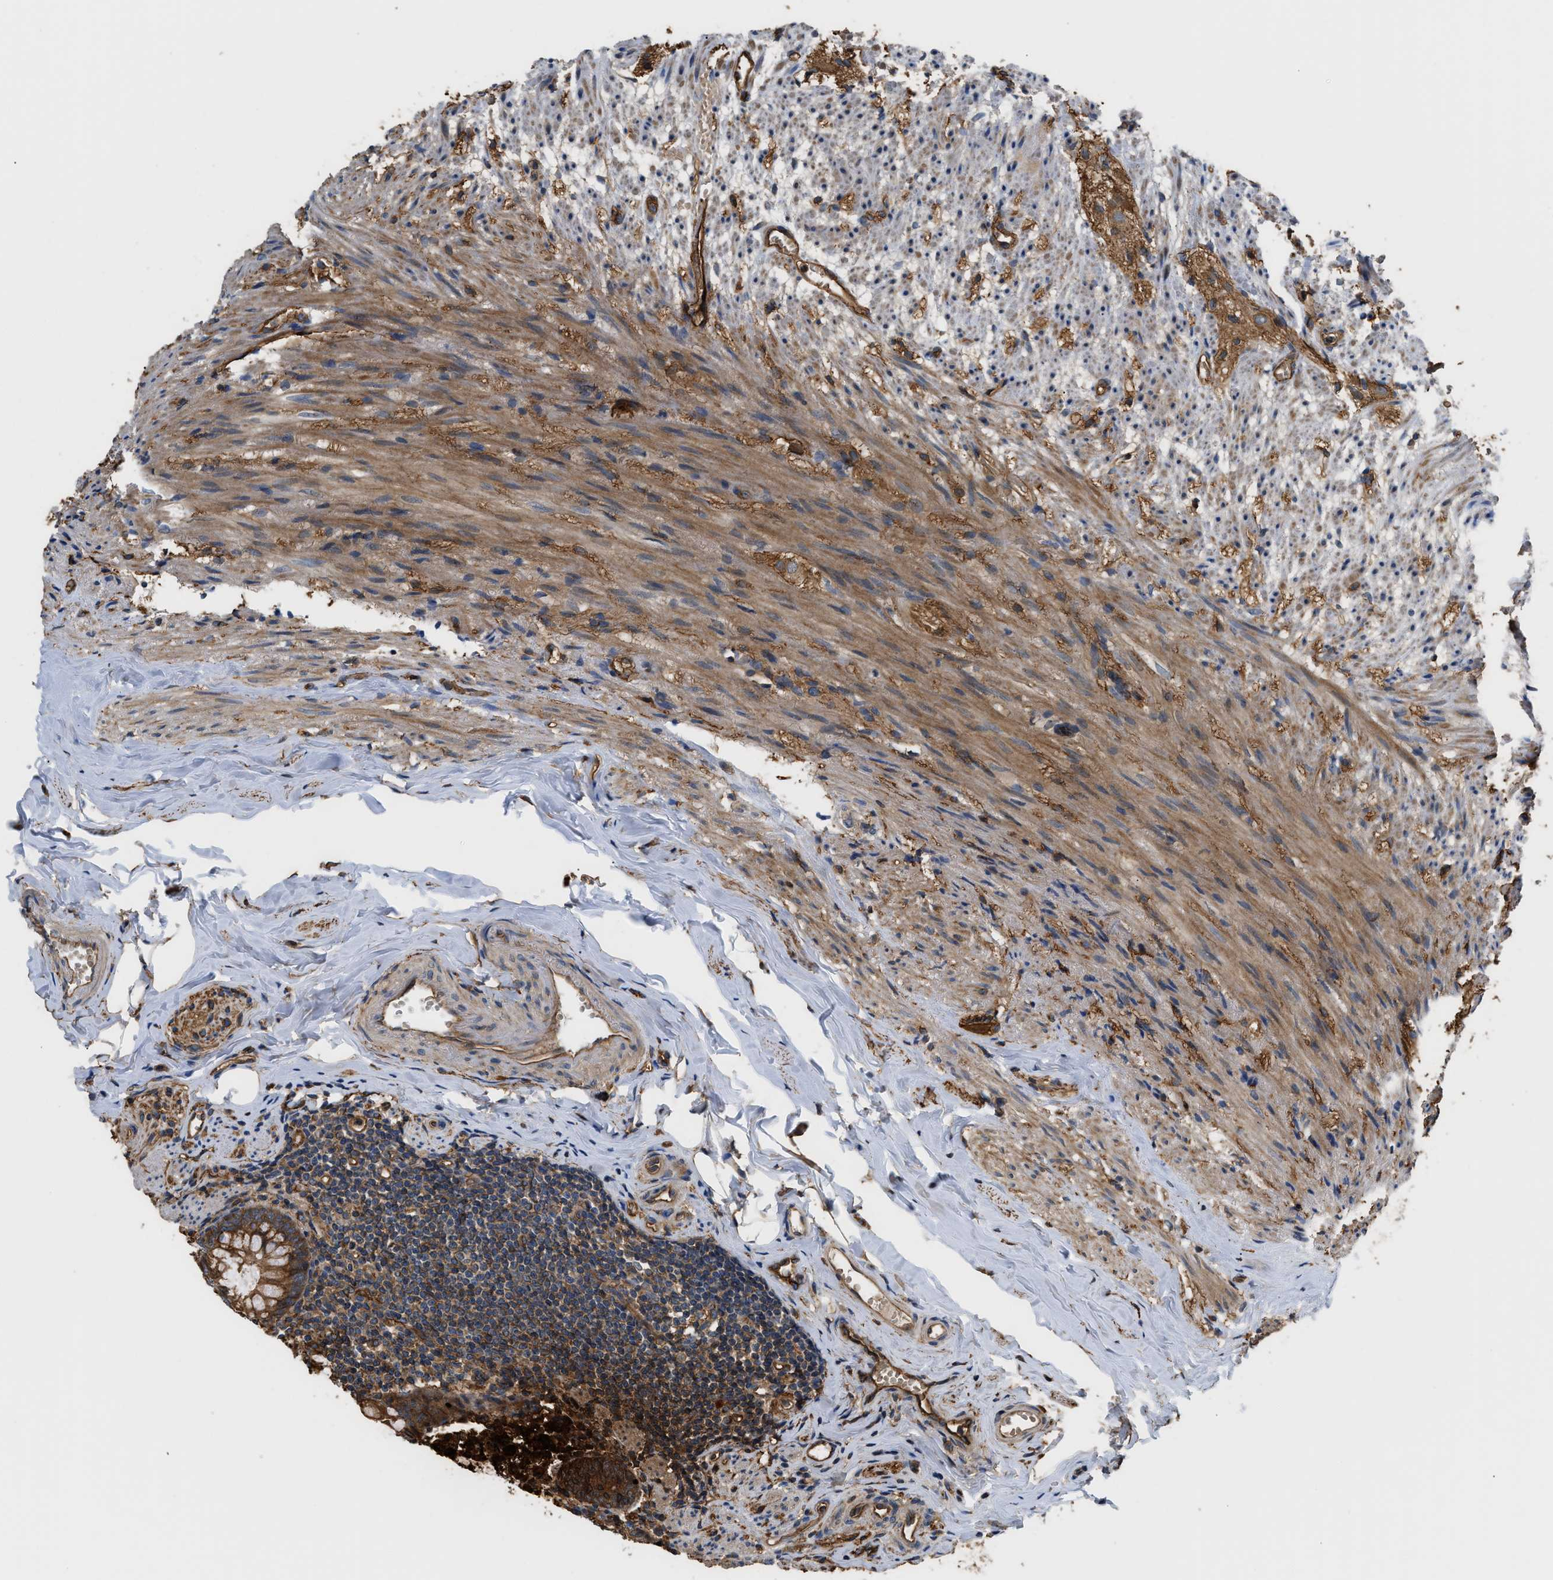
{"staining": {"intensity": "strong", "quantity": ">75%", "location": "cytoplasmic/membranous"}, "tissue": "appendix", "cell_type": "Glandular cells", "image_type": "normal", "snomed": [{"axis": "morphology", "description": "Normal tissue, NOS"}, {"axis": "topography", "description": "Appendix"}], "caption": "Immunohistochemical staining of benign appendix exhibits strong cytoplasmic/membranous protein positivity in approximately >75% of glandular cells.", "gene": "DDHD2", "patient": {"sex": "female", "age": 77}}